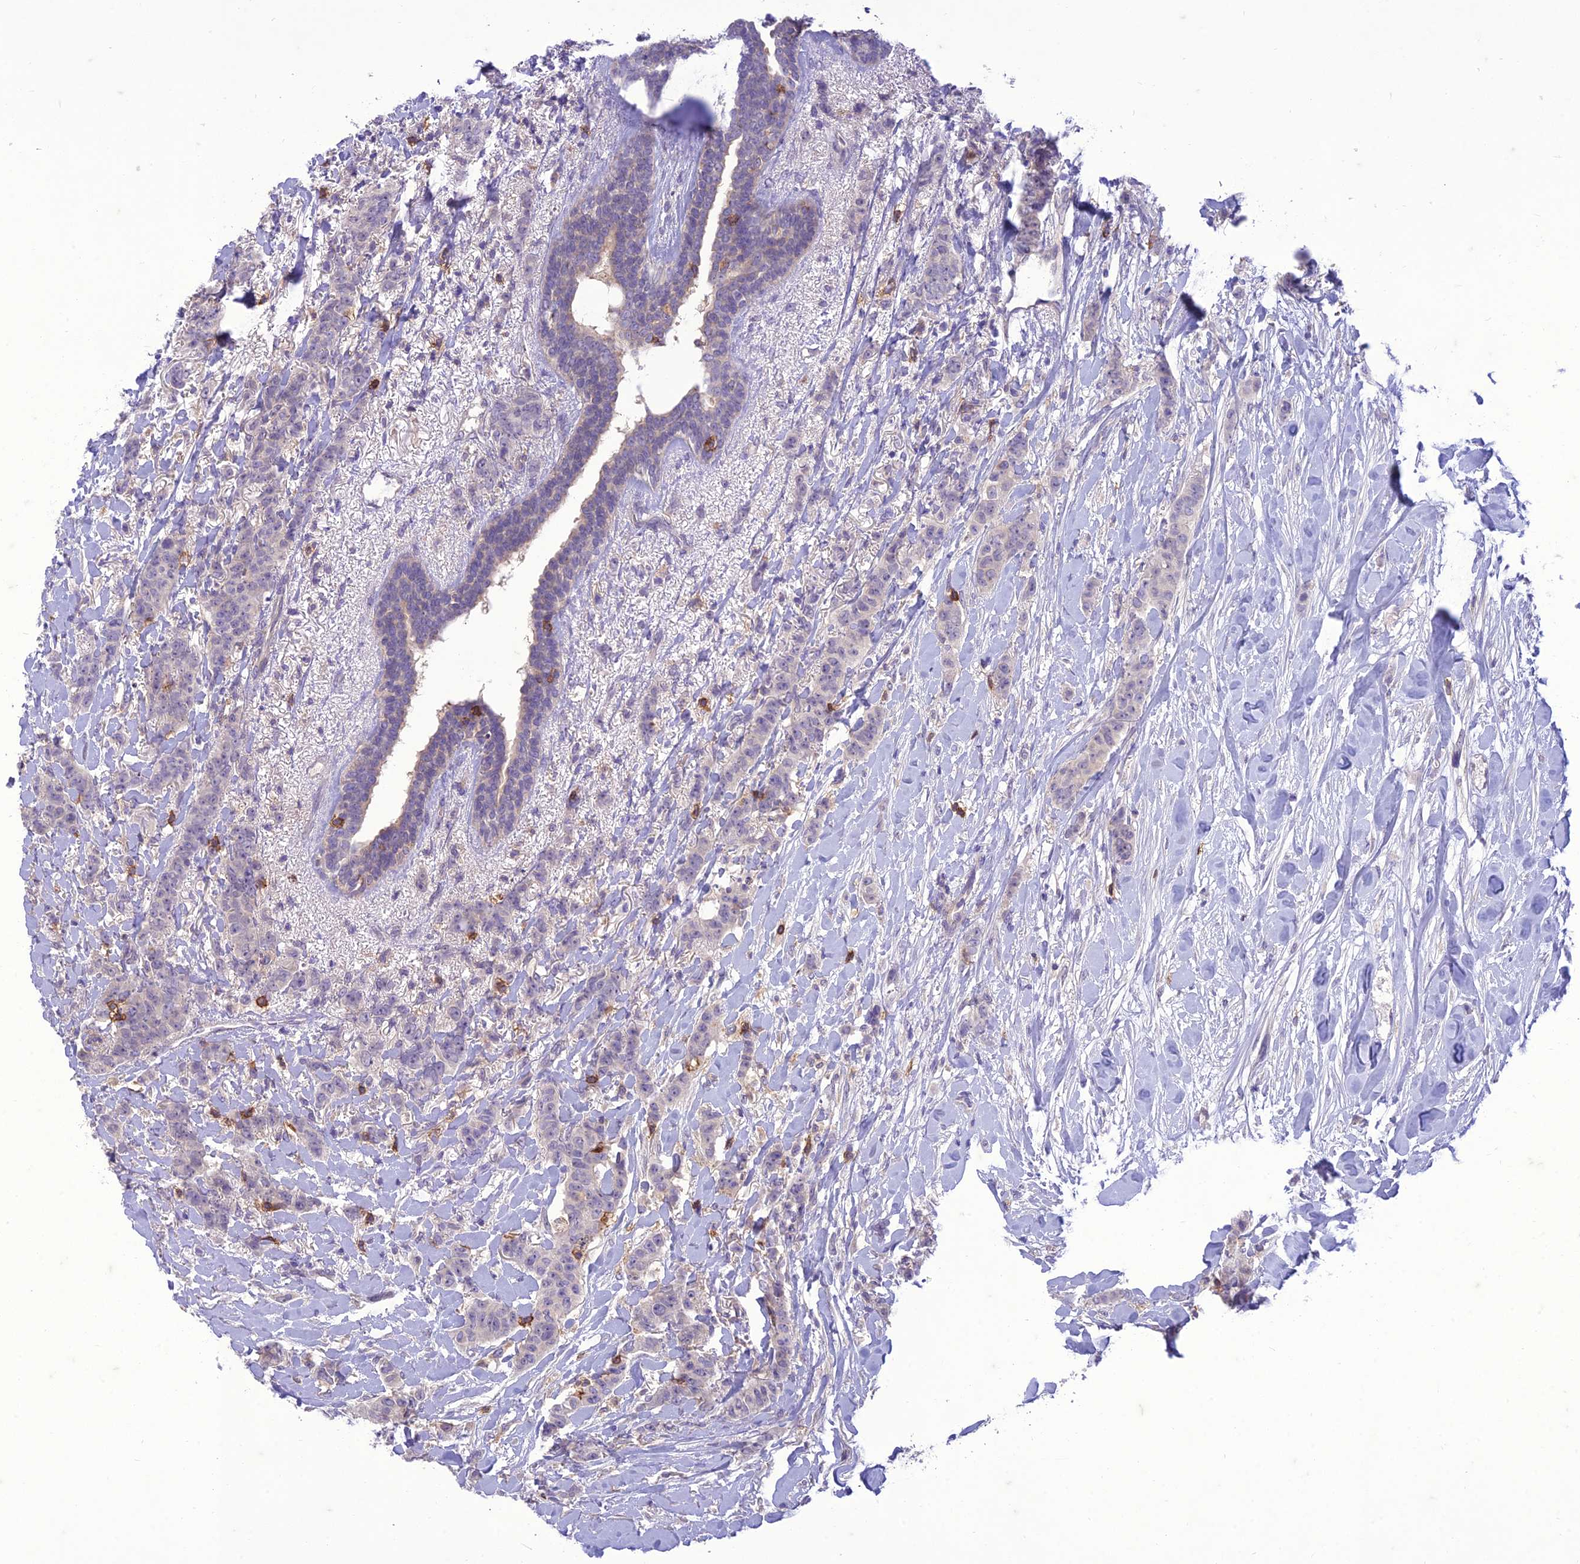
{"staining": {"intensity": "negative", "quantity": "none", "location": "none"}, "tissue": "breast cancer", "cell_type": "Tumor cells", "image_type": "cancer", "snomed": [{"axis": "morphology", "description": "Duct carcinoma"}, {"axis": "topography", "description": "Breast"}], "caption": "Photomicrograph shows no significant protein positivity in tumor cells of infiltrating ductal carcinoma (breast).", "gene": "ITGAE", "patient": {"sex": "female", "age": 40}}